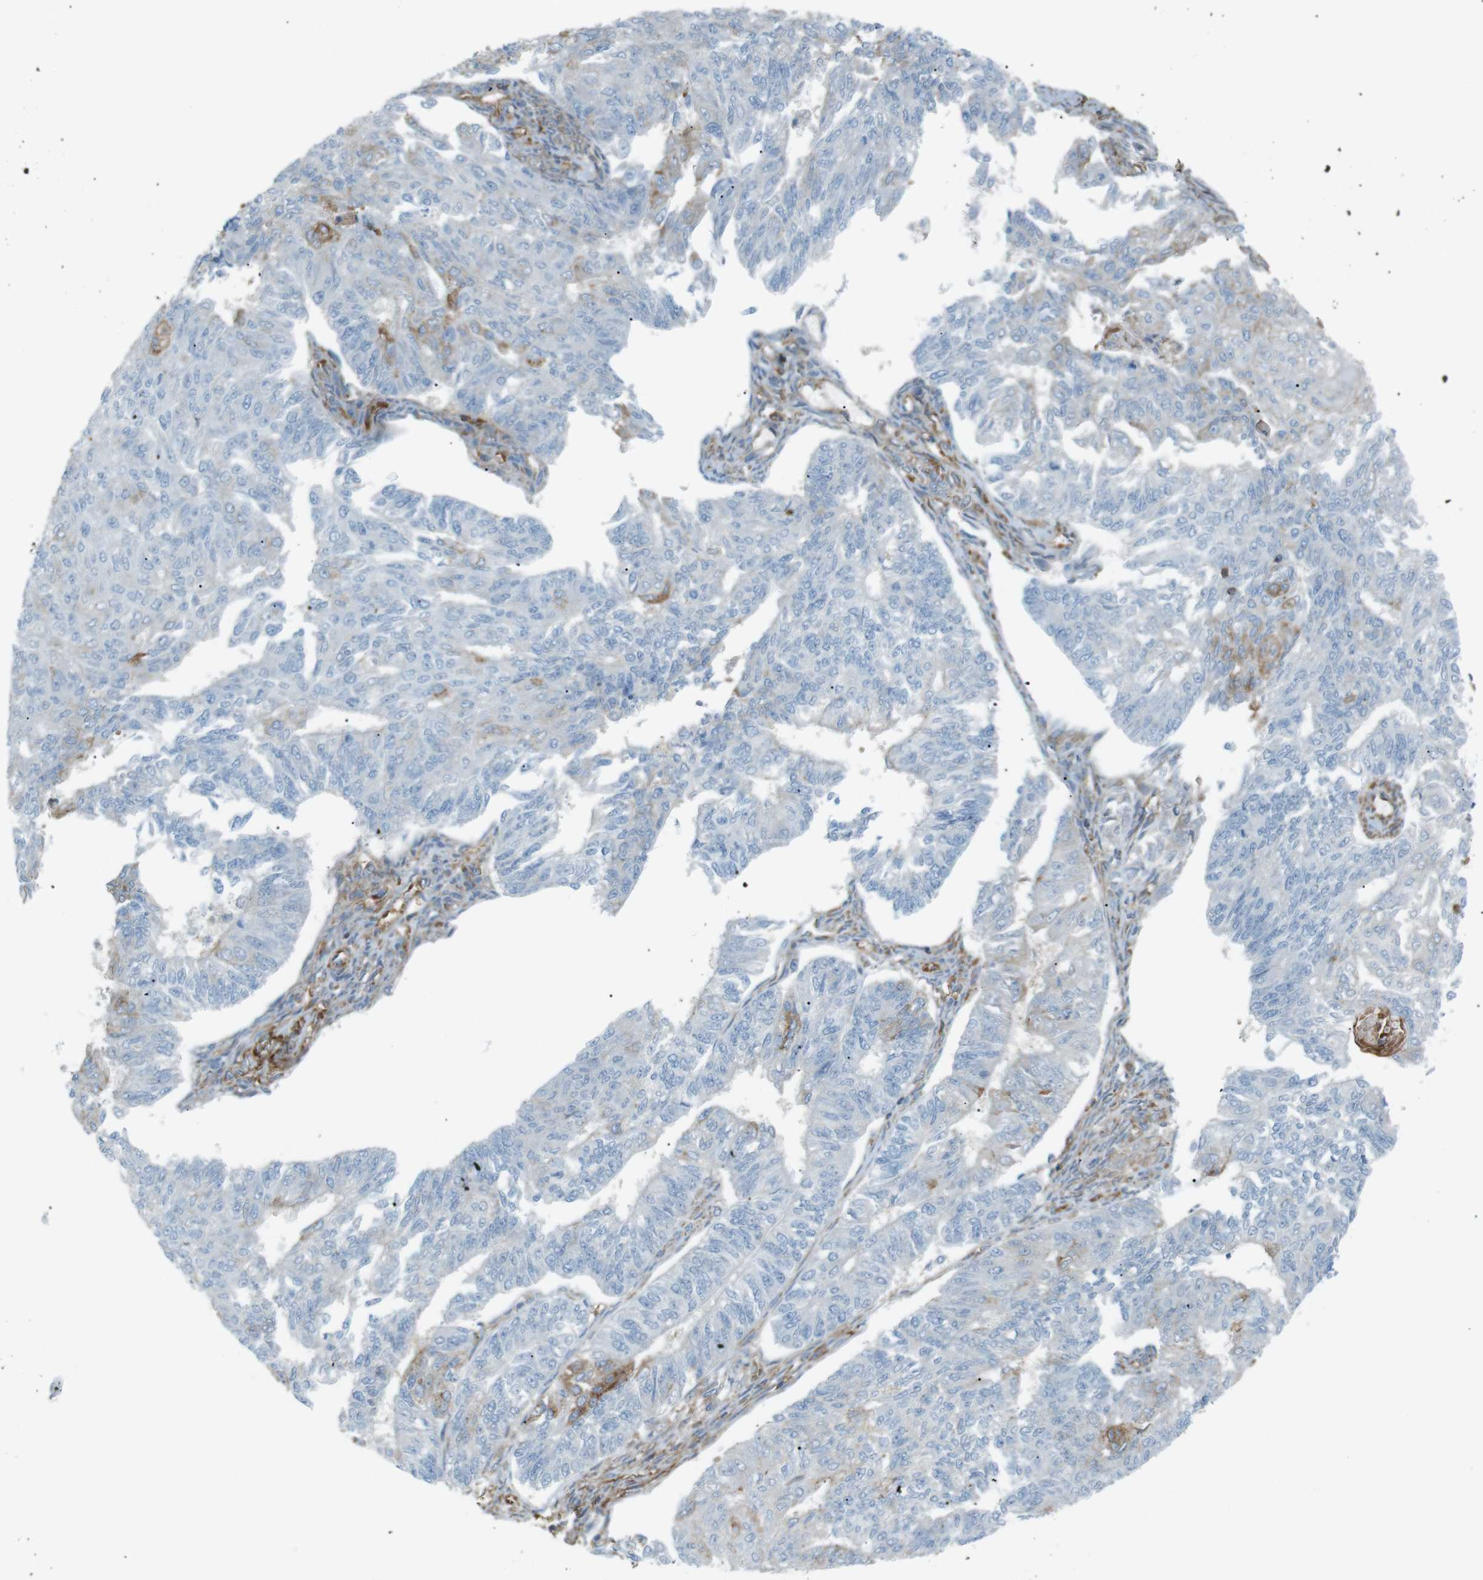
{"staining": {"intensity": "moderate", "quantity": "<25%", "location": "cytoplasmic/membranous"}, "tissue": "endometrial cancer", "cell_type": "Tumor cells", "image_type": "cancer", "snomed": [{"axis": "morphology", "description": "Adenocarcinoma, NOS"}, {"axis": "topography", "description": "Endometrium"}], "caption": "Immunohistochemical staining of human endometrial cancer reveals low levels of moderate cytoplasmic/membranous positivity in approximately <25% of tumor cells.", "gene": "PEPD", "patient": {"sex": "female", "age": 32}}